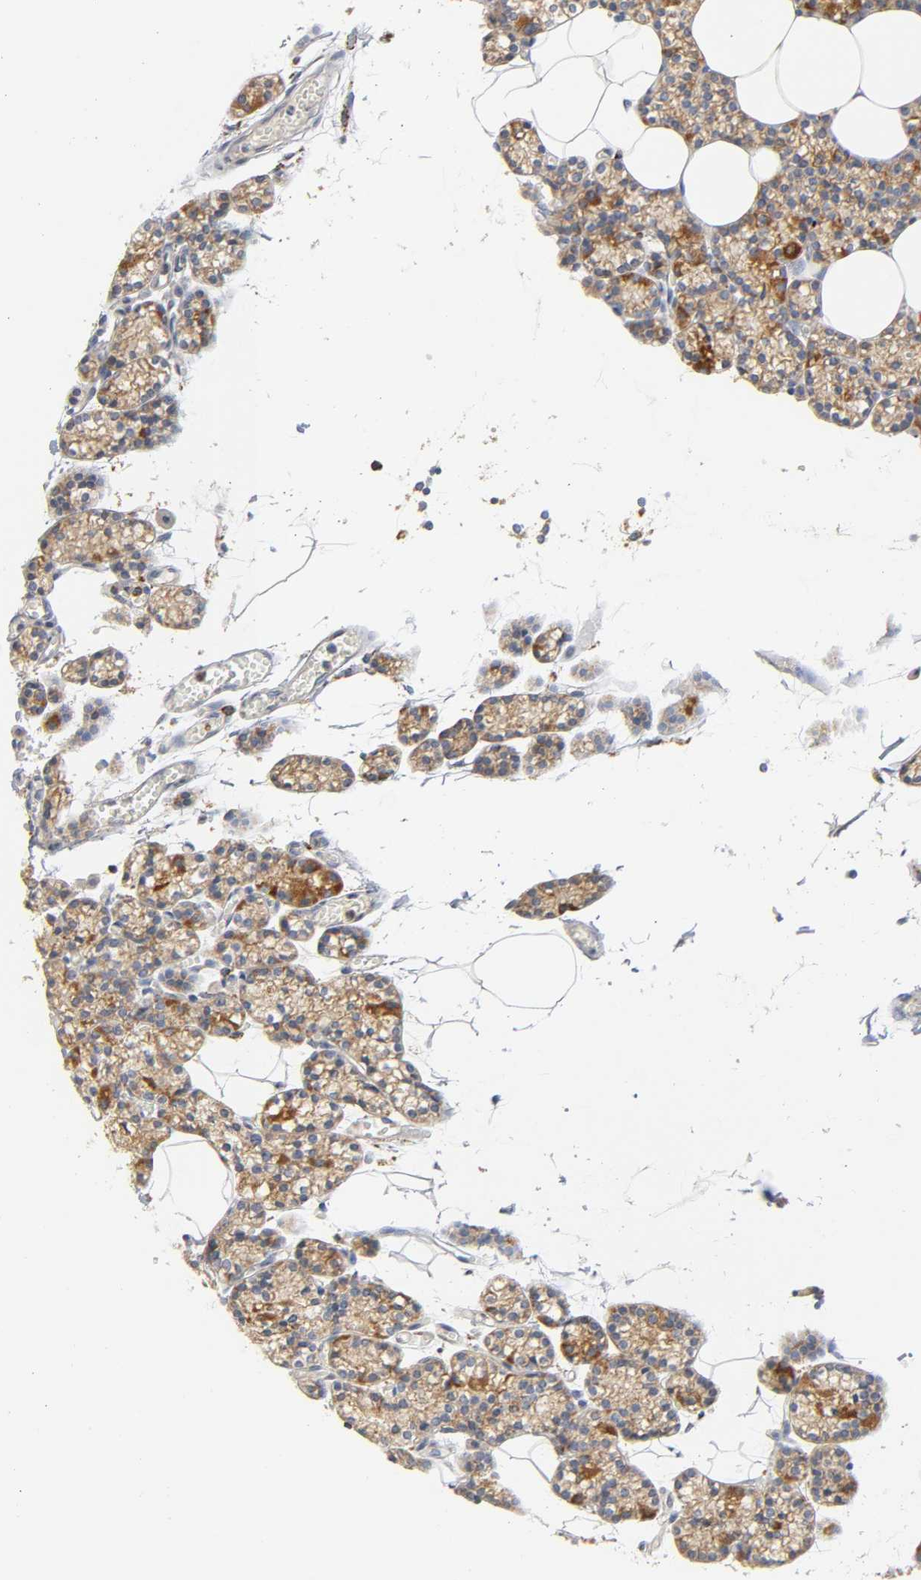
{"staining": {"intensity": "moderate", "quantity": ">75%", "location": "cytoplasmic/membranous"}, "tissue": "parathyroid gland", "cell_type": "Glandular cells", "image_type": "normal", "snomed": [{"axis": "morphology", "description": "Normal tissue, NOS"}, {"axis": "topography", "description": "Parathyroid gland"}], "caption": "Approximately >75% of glandular cells in unremarkable parathyroid gland reveal moderate cytoplasmic/membranous protein positivity as visualized by brown immunohistochemical staining.", "gene": "BAK1", "patient": {"sex": "female", "age": 60}}